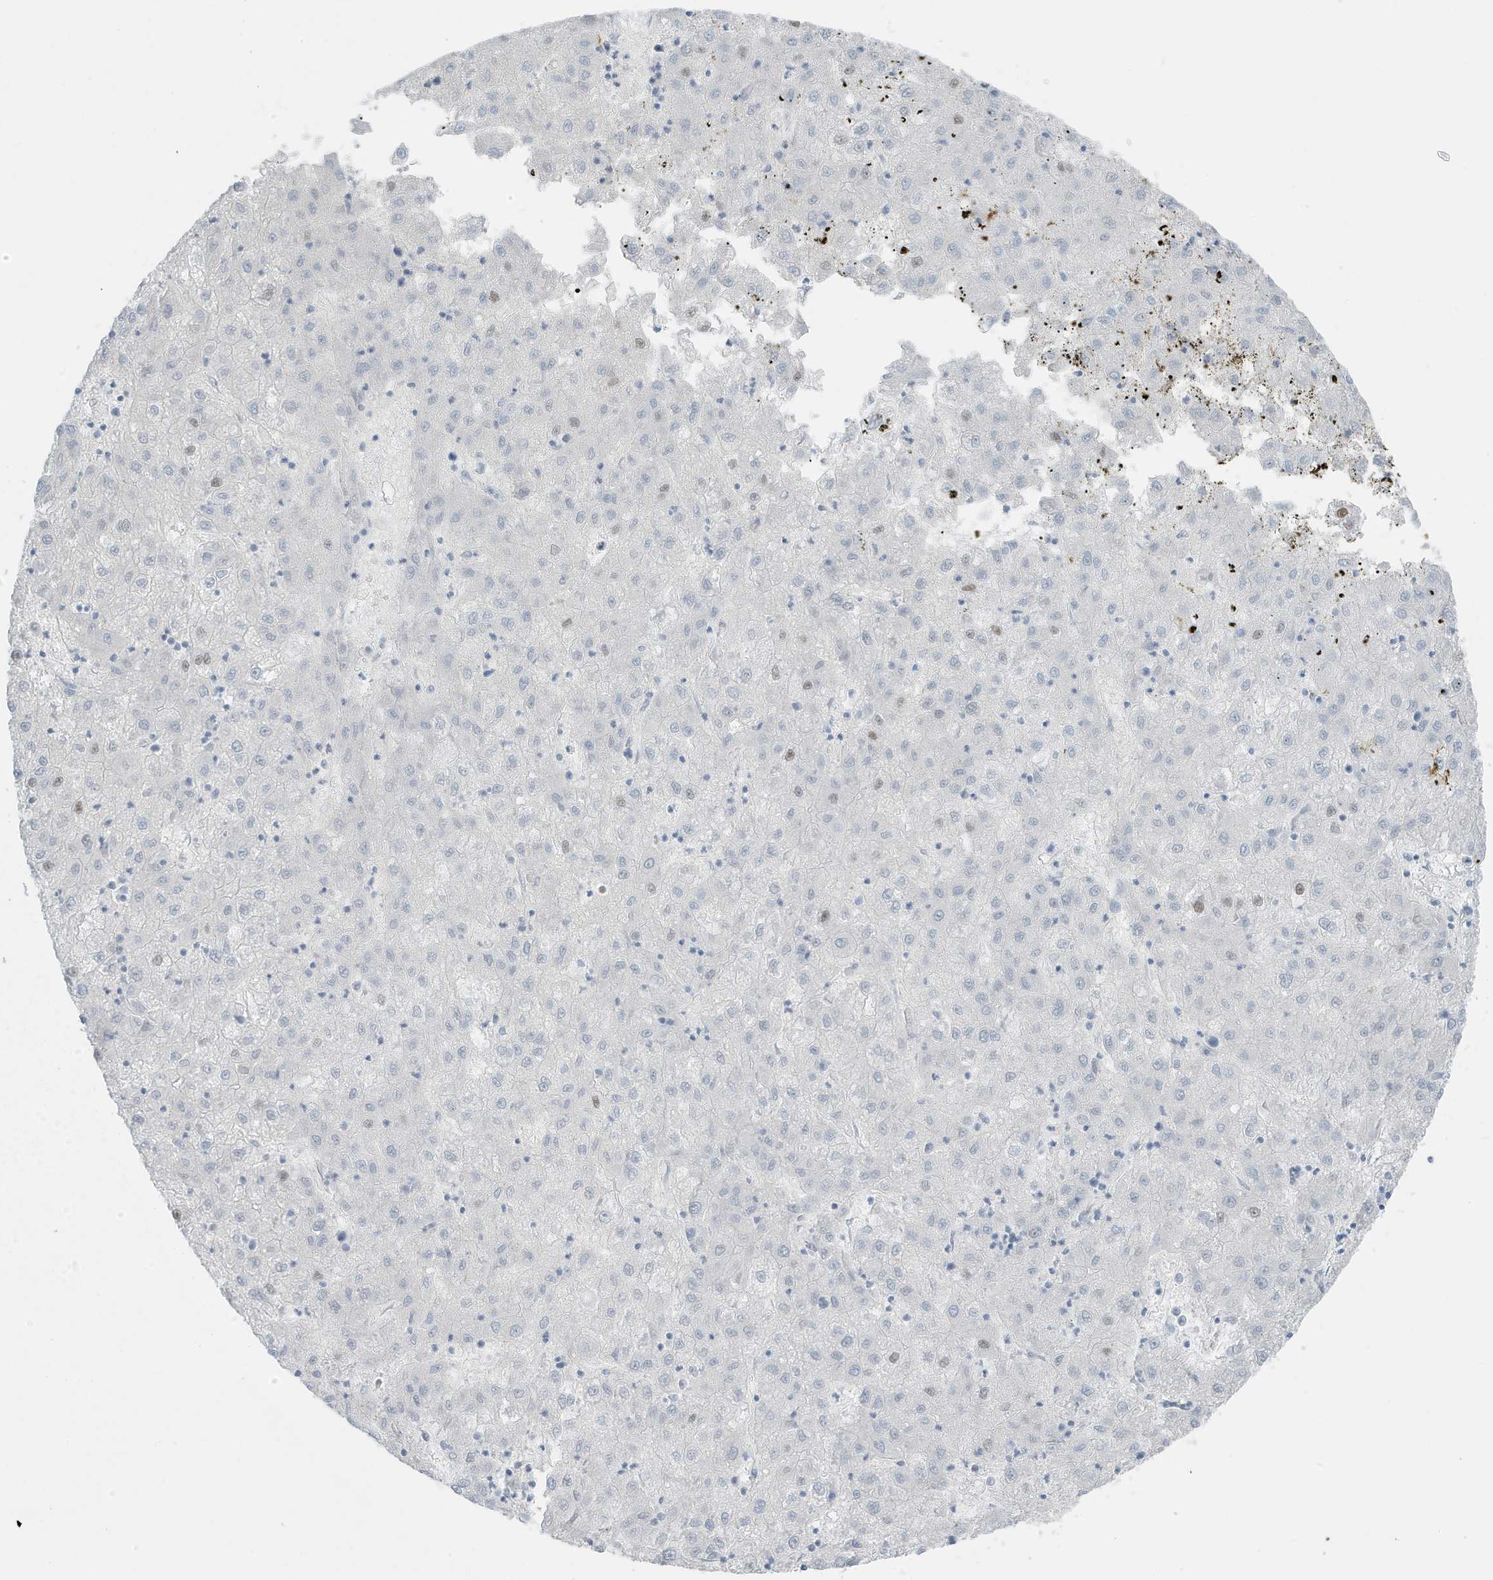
{"staining": {"intensity": "weak", "quantity": "<25%", "location": "nuclear"}, "tissue": "liver cancer", "cell_type": "Tumor cells", "image_type": "cancer", "snomed": [{"axis": "morphology", "description": "Carcinoma, Hepatocellular, NOS"}, {"axis": "topography", "description": "Liver"}], "caption": "Immunohistochemistry photomicrograph of human liver cancer (hepatocellular carcinoma) stained for a protein (brown), which reveals no staining in tumor cells. (Stains: DAB immunohistochemistry (IHC) with hematoxylin counter stain, Microscopy: brightfield microscopy at high magnification).", "gene": "ZFP64", "patient": {"sex": "male", "age": 72}}